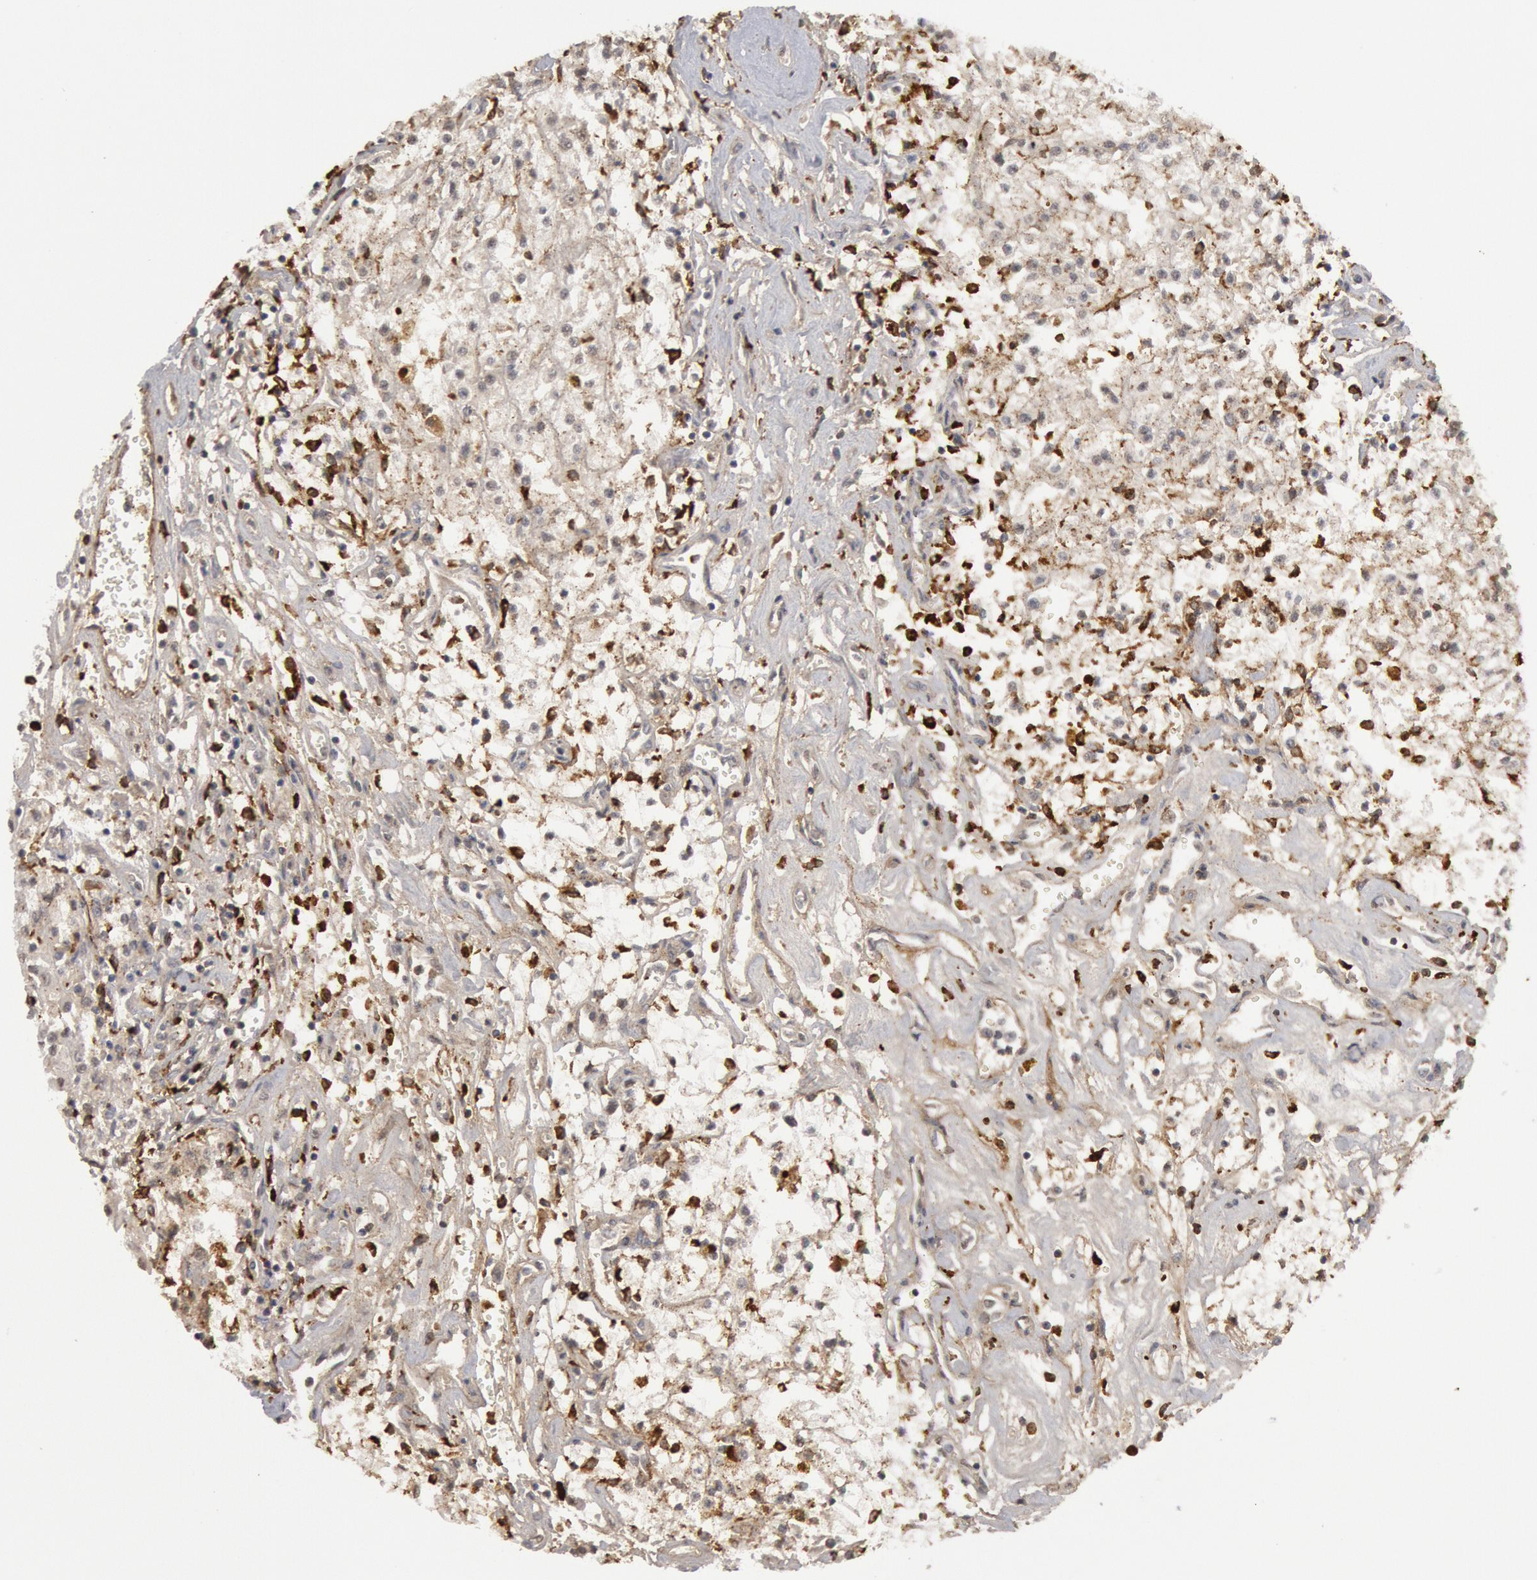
{"staining": {"intensity": "negative", "quantity": "none", "location": "none"}, "tissue": "renal cancer", "cell_type": "Tumor cells", "image_type": "cancer", "snomed": [{"axis": "morphology", "description": "Adenocarcinoma, NOS"}, {"axis": "topography", "description": "Kidney"}], "caption": "Immunohistochemical staining of human renal adenocarcinoma exhibits no significant staining in tumor cells.", "gene": "C1QC", "patient": {"sex": "male", "age": 78}}